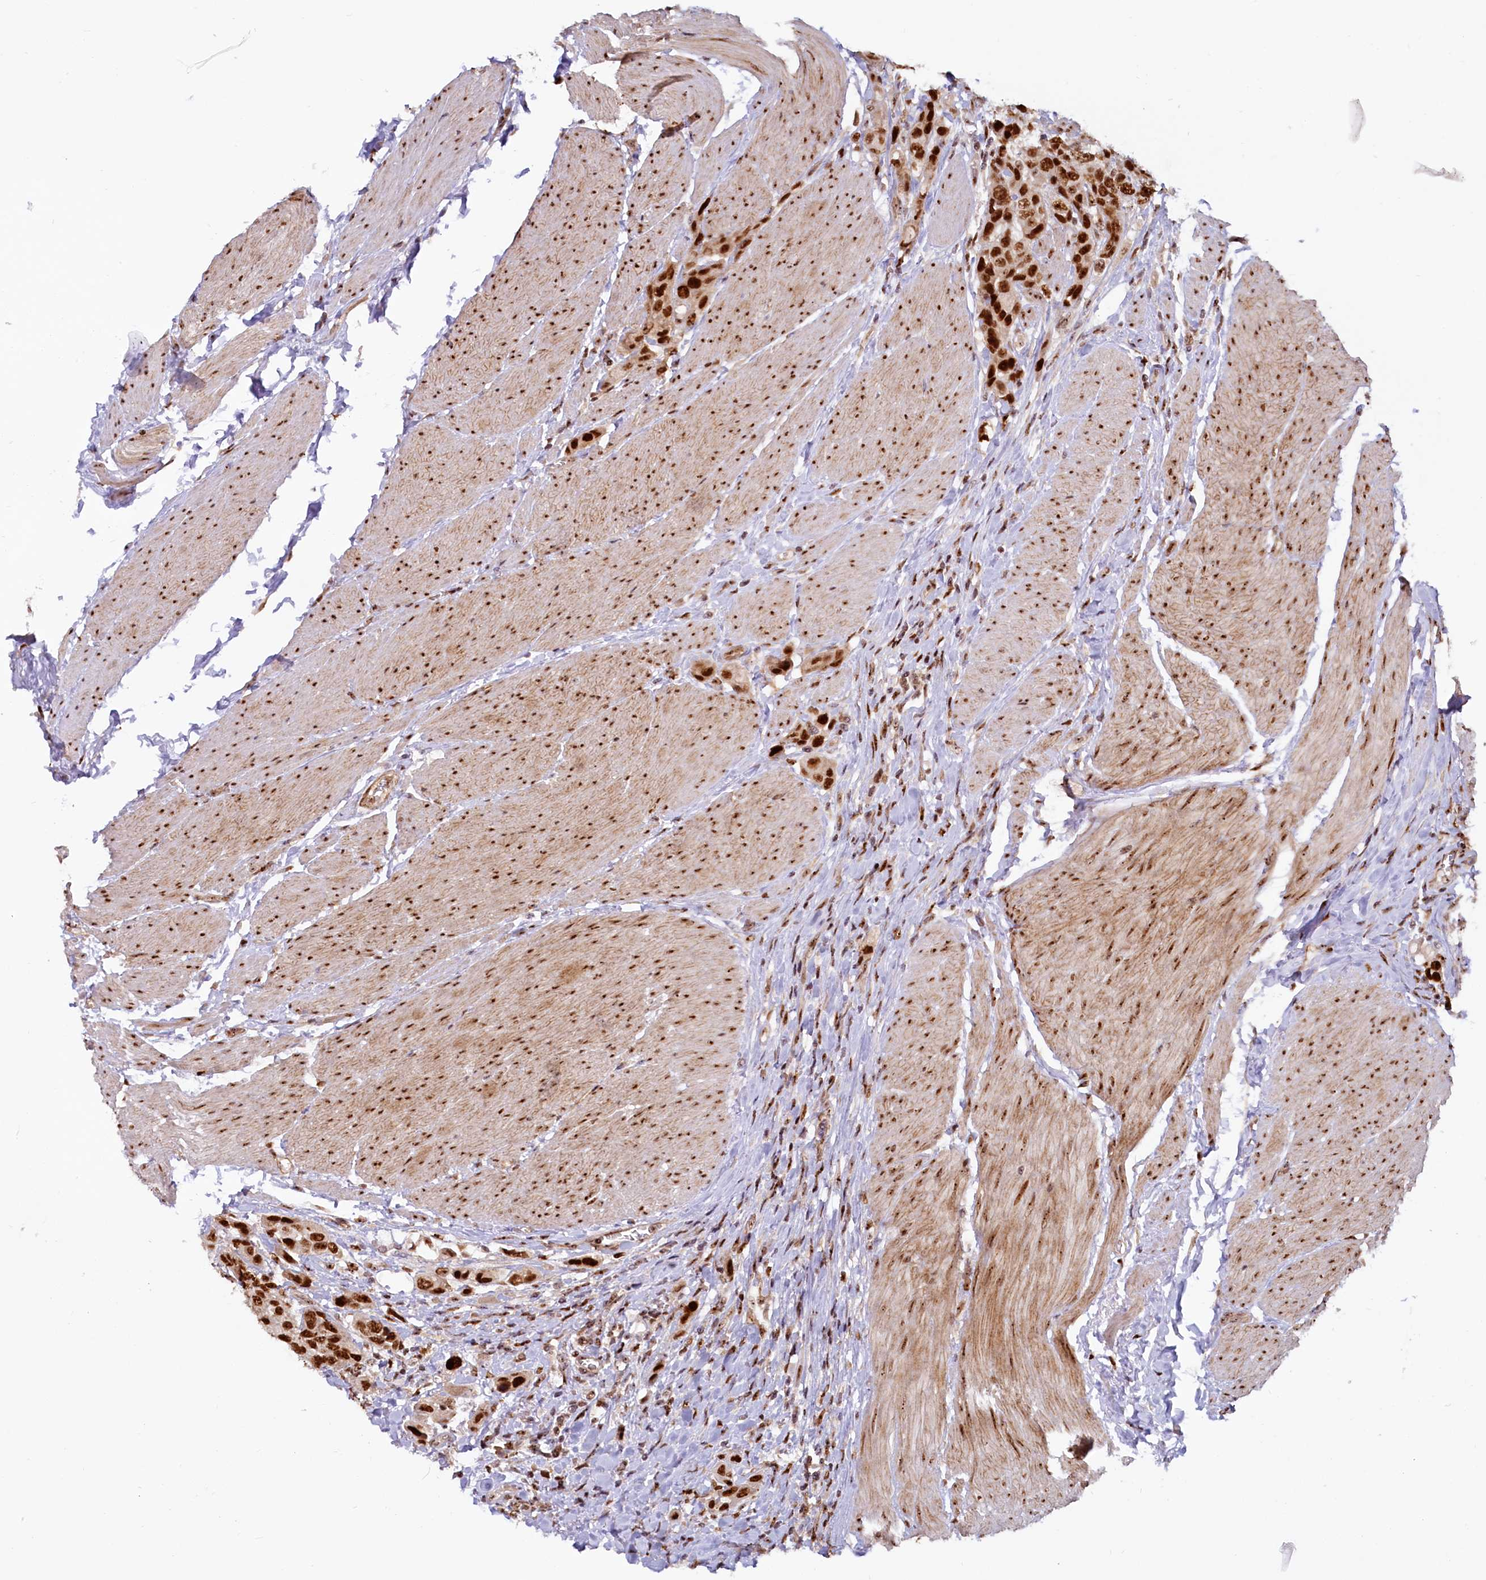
{"staining": {"intensity": "strong", "quantity": ">75%", "location": "nuclear"}, "tissue": "urothelial cancer", "cell_type": "Tumor cells", "image_type": "cancer", "snomed": [{"axis": "morphology", "description": "Urothelial carcinoma, High grade"}, {"axis": "topography", "description": "Urinary bladder"}], "caption": "A histopathology image of human urothelial cancer stained for a protein demonstrates strong nuclear brown staining in tumor cells.", "gene": "TCOF1", "patient": {"sex": "male", "age": 50}}